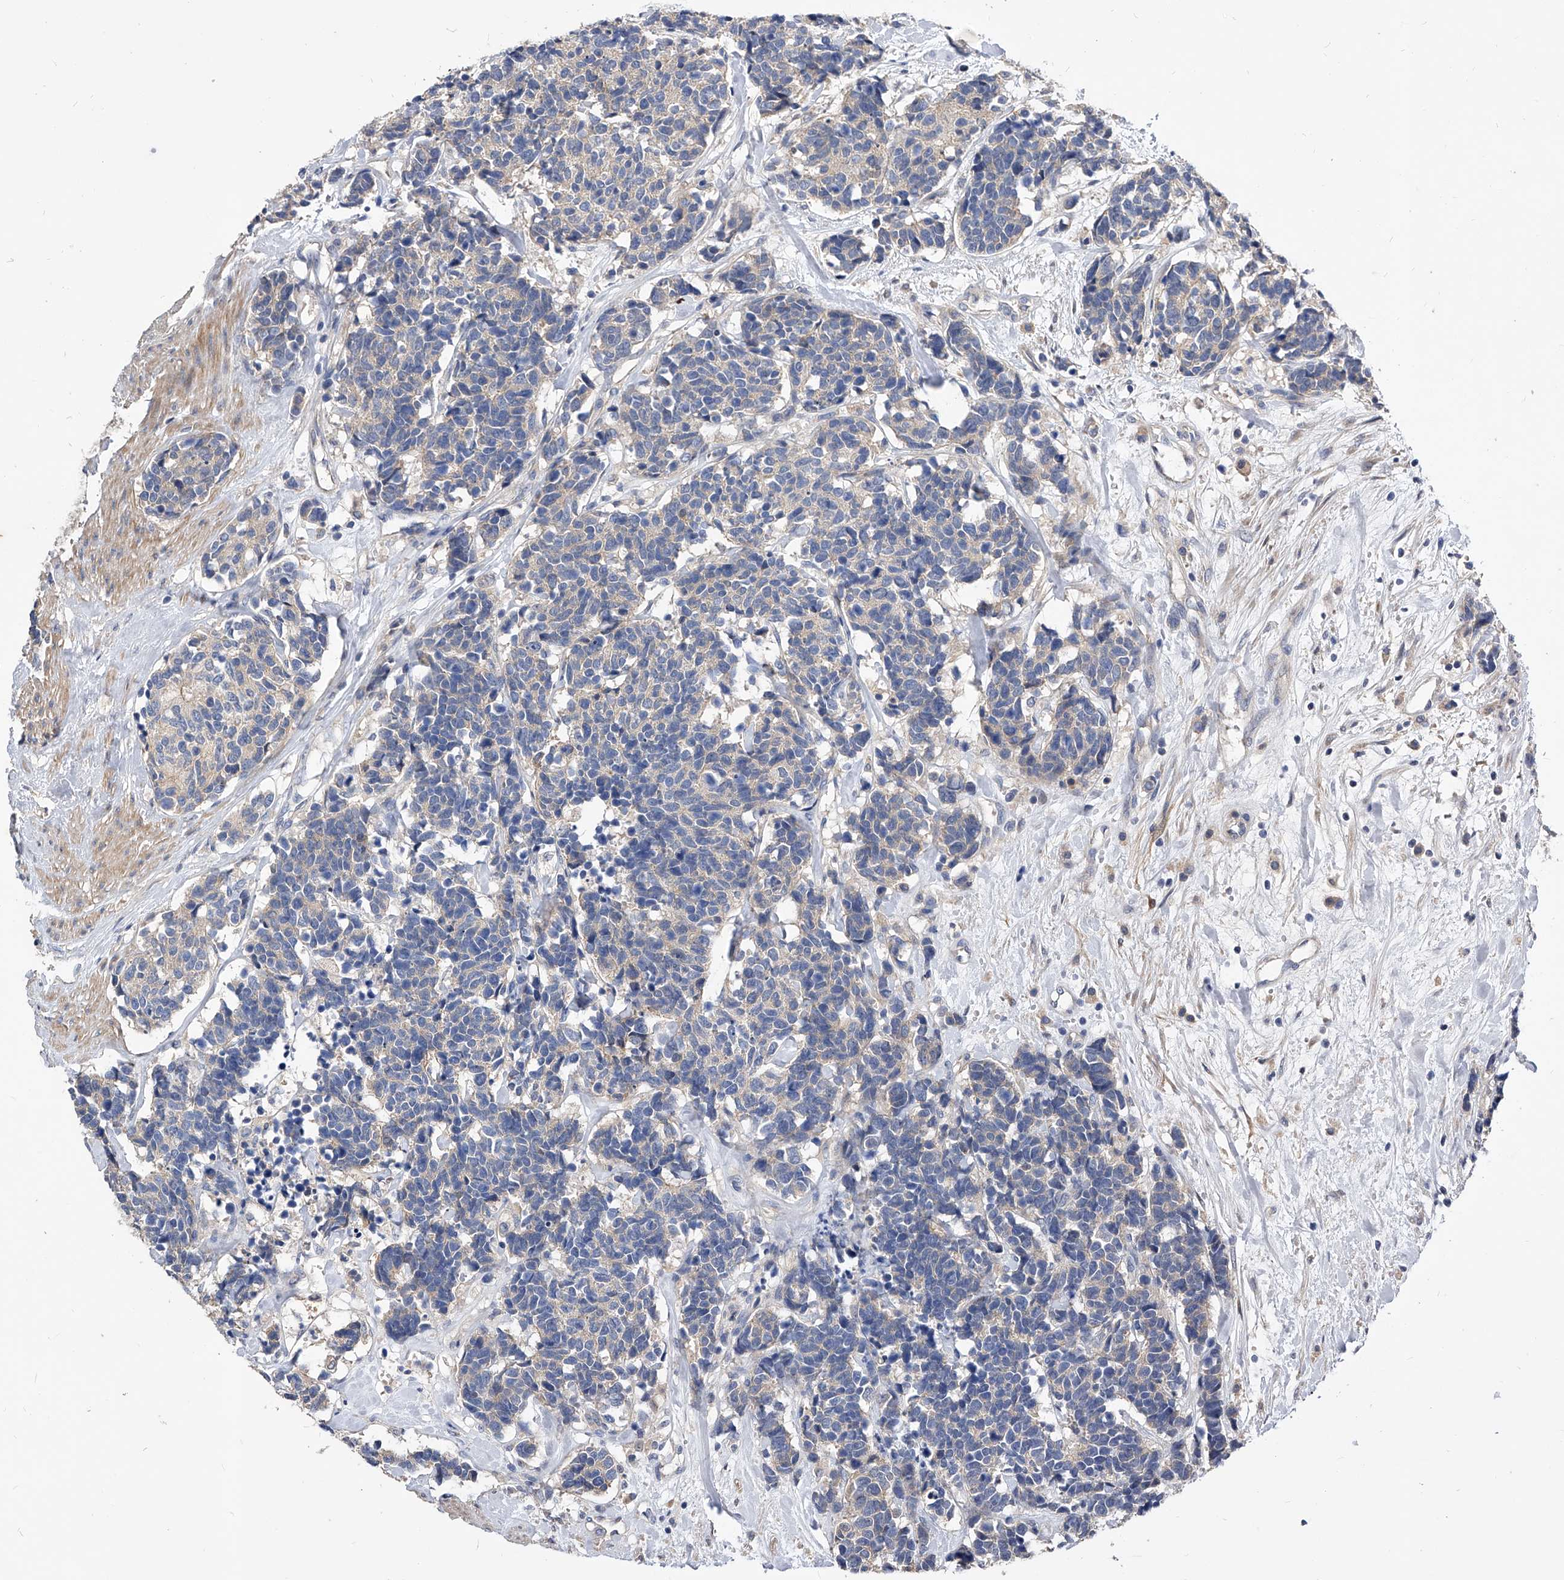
{"staining": {"intensity": "negative", "quantity": "none", "location": "none"}, "tissue": "carcinoid", "cell_type": "Tumor cells", "image_type": "cancer", "snomed": [{"axis": "morphology", "description": "Carcinoma, NOS"}, {"axis": "morphology", "description": "Carcinoid, malignant, NOS"}, {"axis": "topography", "description": "Urinary bladder"}], "caption": "This is an immunohistochemistry (IHC) micrograph of carcinoid. There is no expression in tumor cells.", "gene": "ARL4C", "patient": {"sex": "male", "age": 57}}